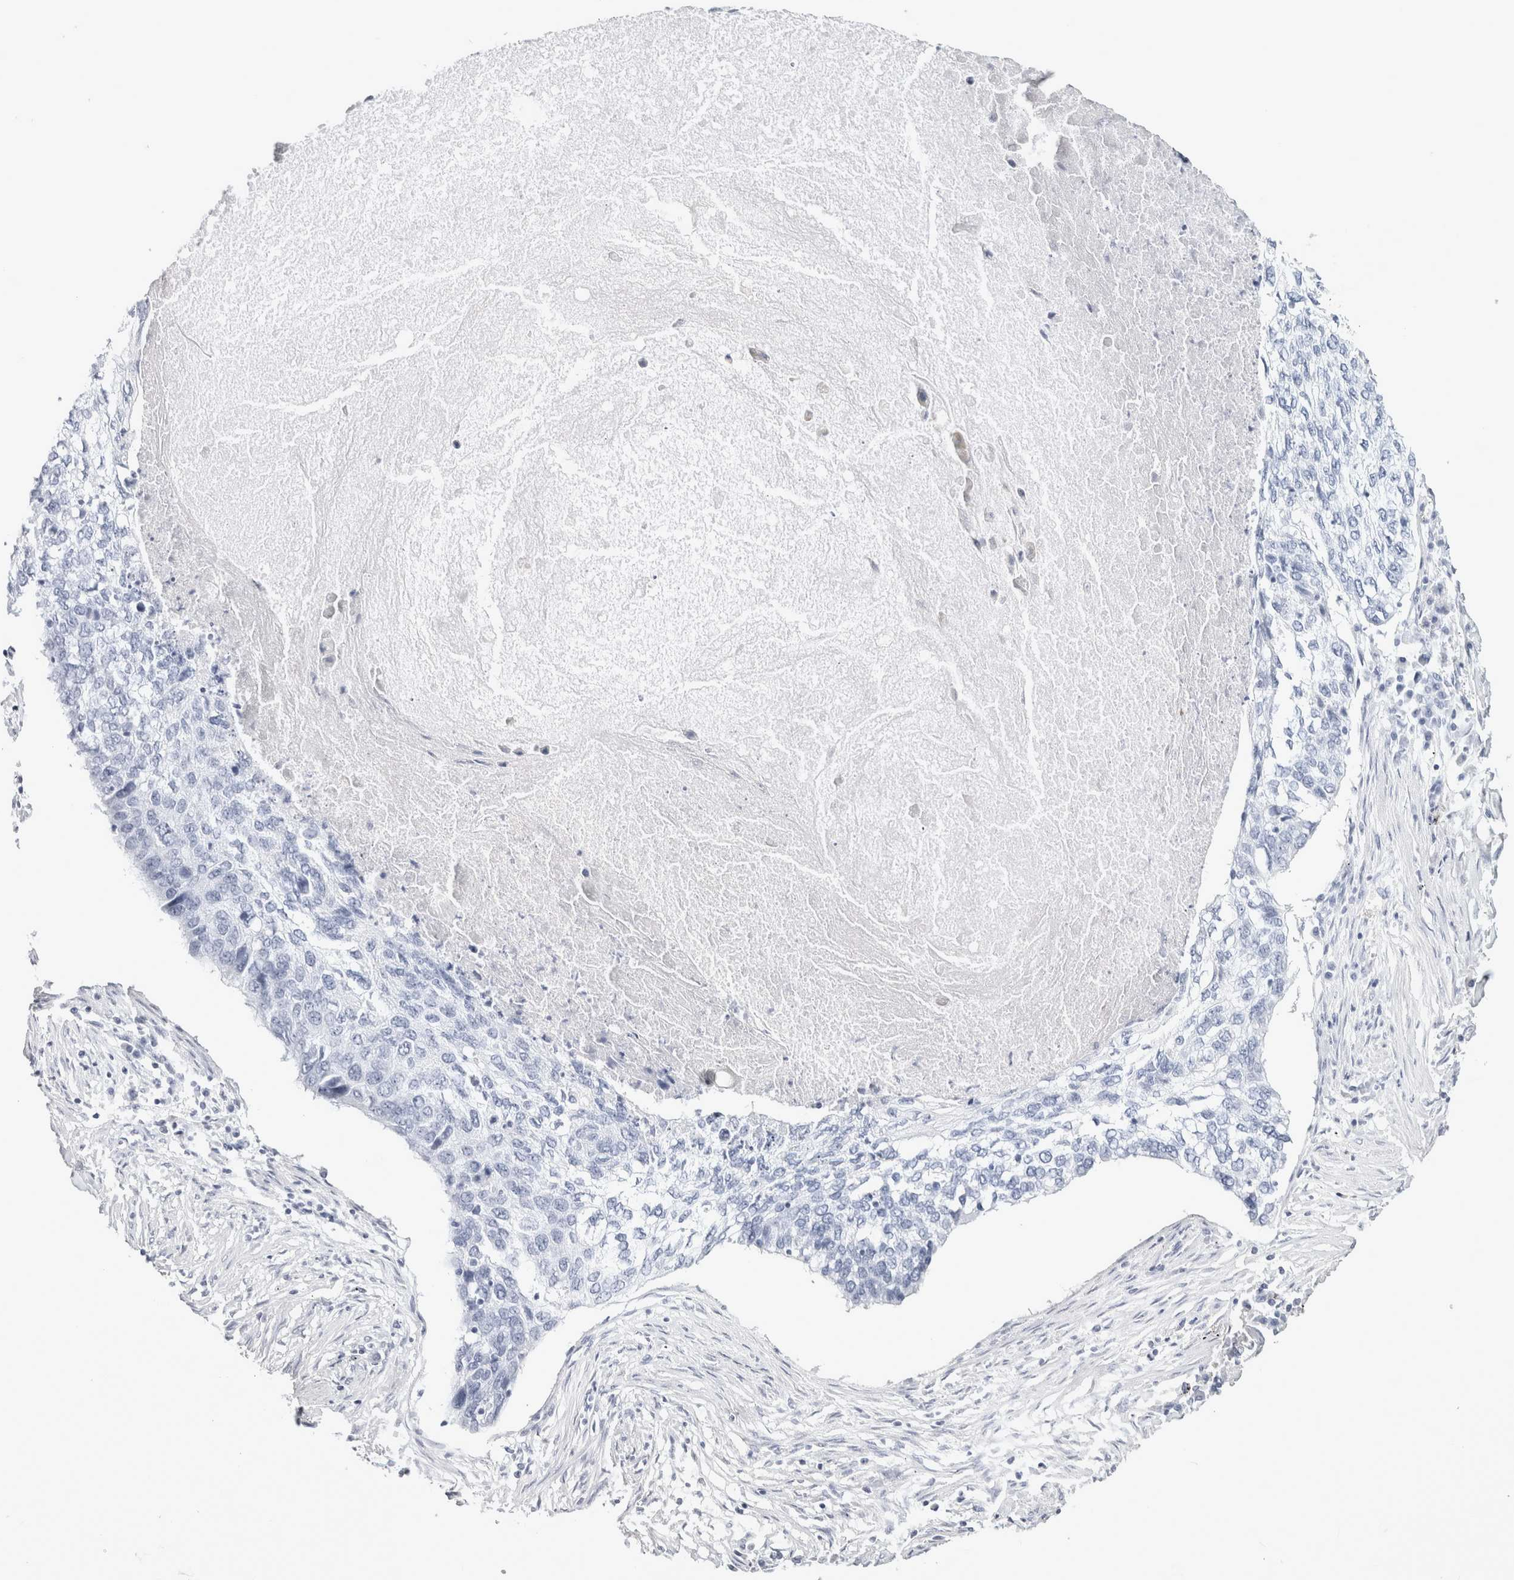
{"staining": {"intensity": "negative", "quantity": "none", "location": "none"}, "tissue": "lung cancer", "cell_type": "Tumor cells", "image_type": "cancer", "snomed": [{"axis": "morphology", "description": "Squamous cell carcinoma, NOS"}, {"axis": "topography", "description": "Lung"}], "caption": "The image demonstrates no staining of tumor cells in lung squamous cell carcinoma. Nuclei are stained in blue.", "gene": "GARIN1A", "patient": {"sex": "female", "age": 63}}